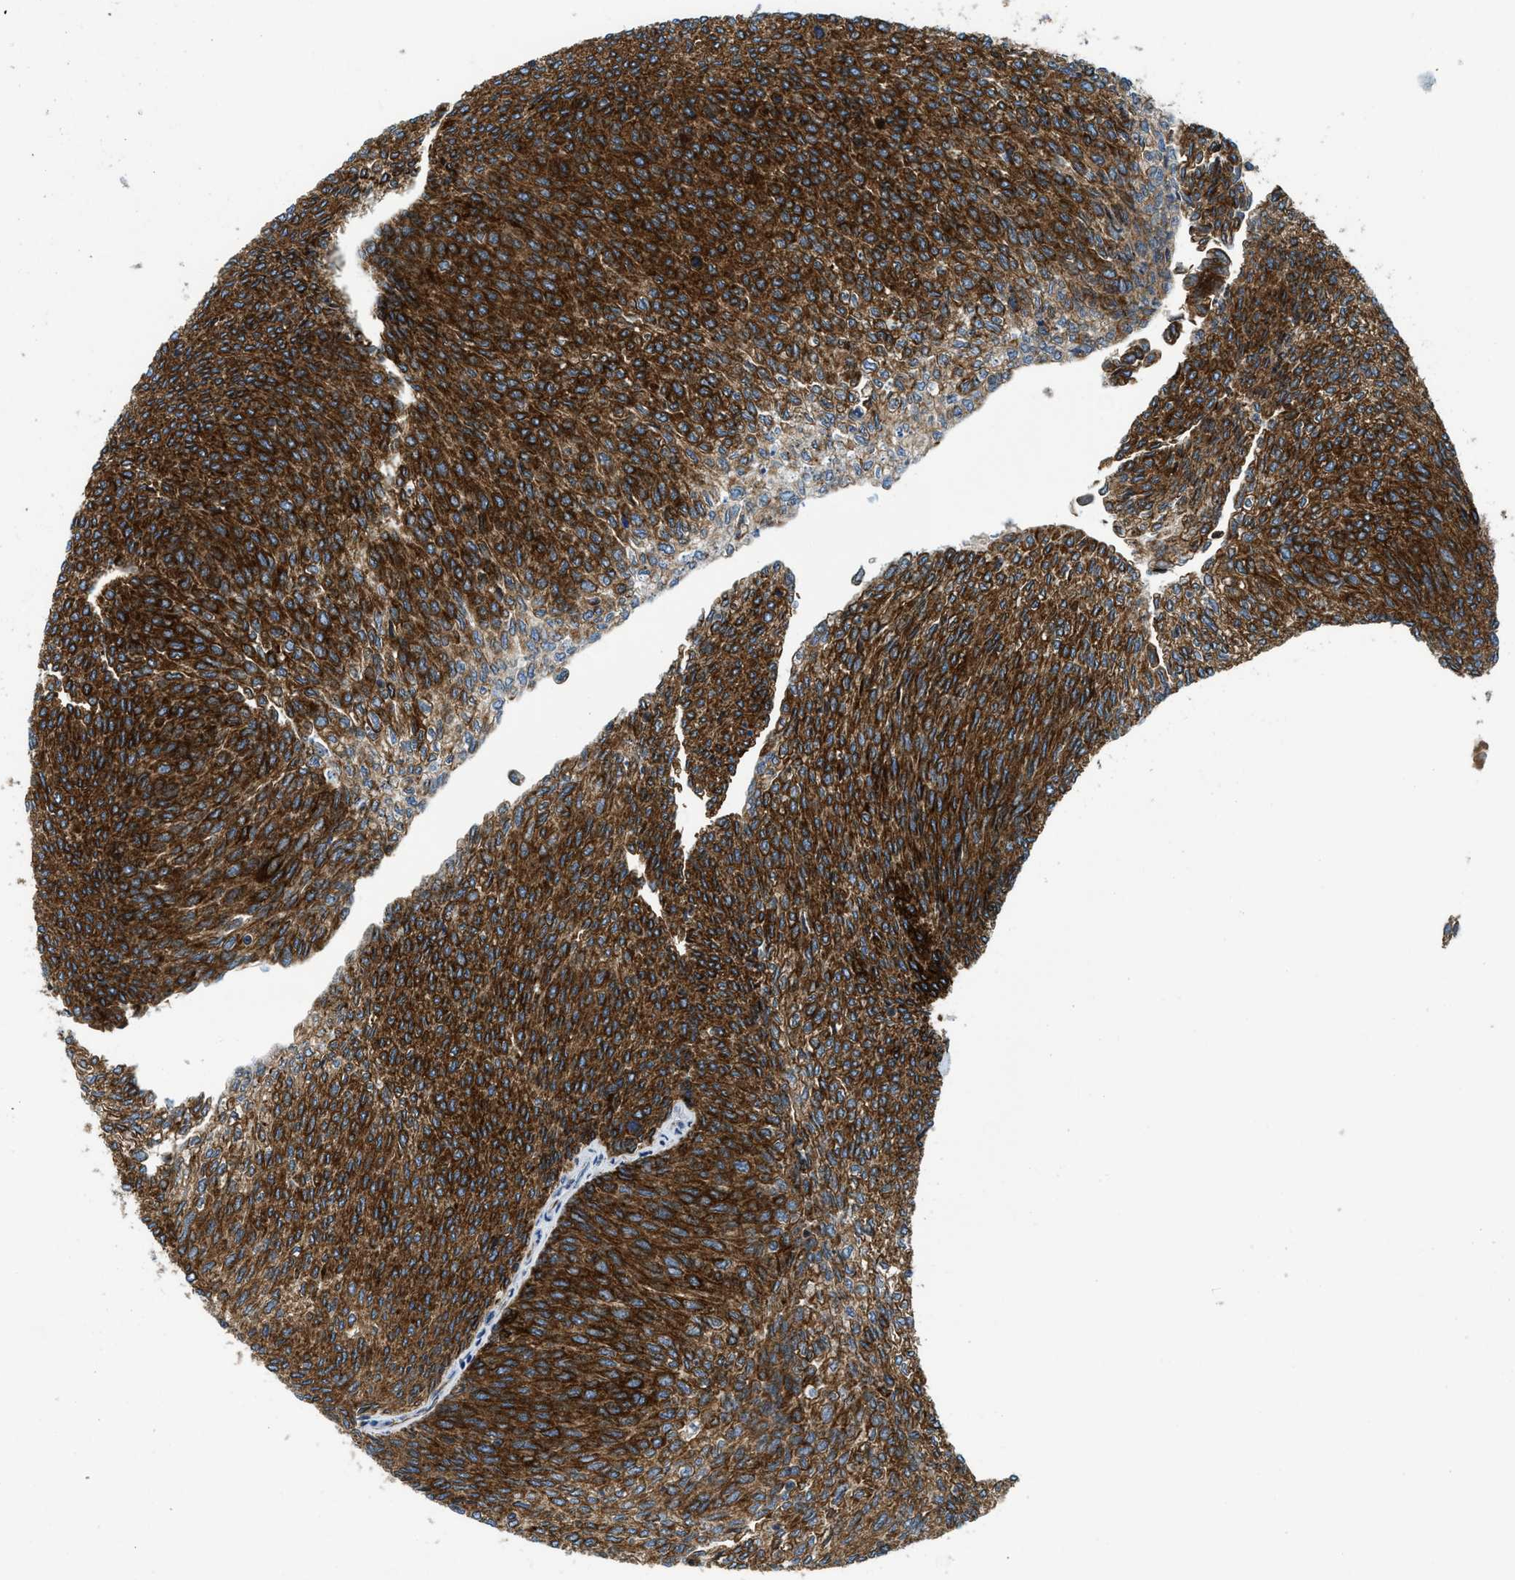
{"staining": {"intensity": "strong", "quantity": ">75%", "location": "cytoplasmic/membranous"}, "tissue": "urothelial cancer", "cell_type": "Tumor cells", "image_type": "cancer", "snomed": [{"axis": "morphology", "description": "Urothelial carcinoma, Low grade"}, {"axis": "topography", "description": "Urinary bladder"}], "caption": "IHC (DAB) staining of human low-grade urothelial carcinoma displays strong cytoplasmic/membranous protein positivity in approximately >75% of tumor cells. The staining is performed using DAB (3,3'-diaminobenzidine) brown chromogen to label protein expression. The nuclei are counter-stained blue using hematoxylin.", "gene": "BCAP31", "patient": {"sex": "female", "age": 79}}